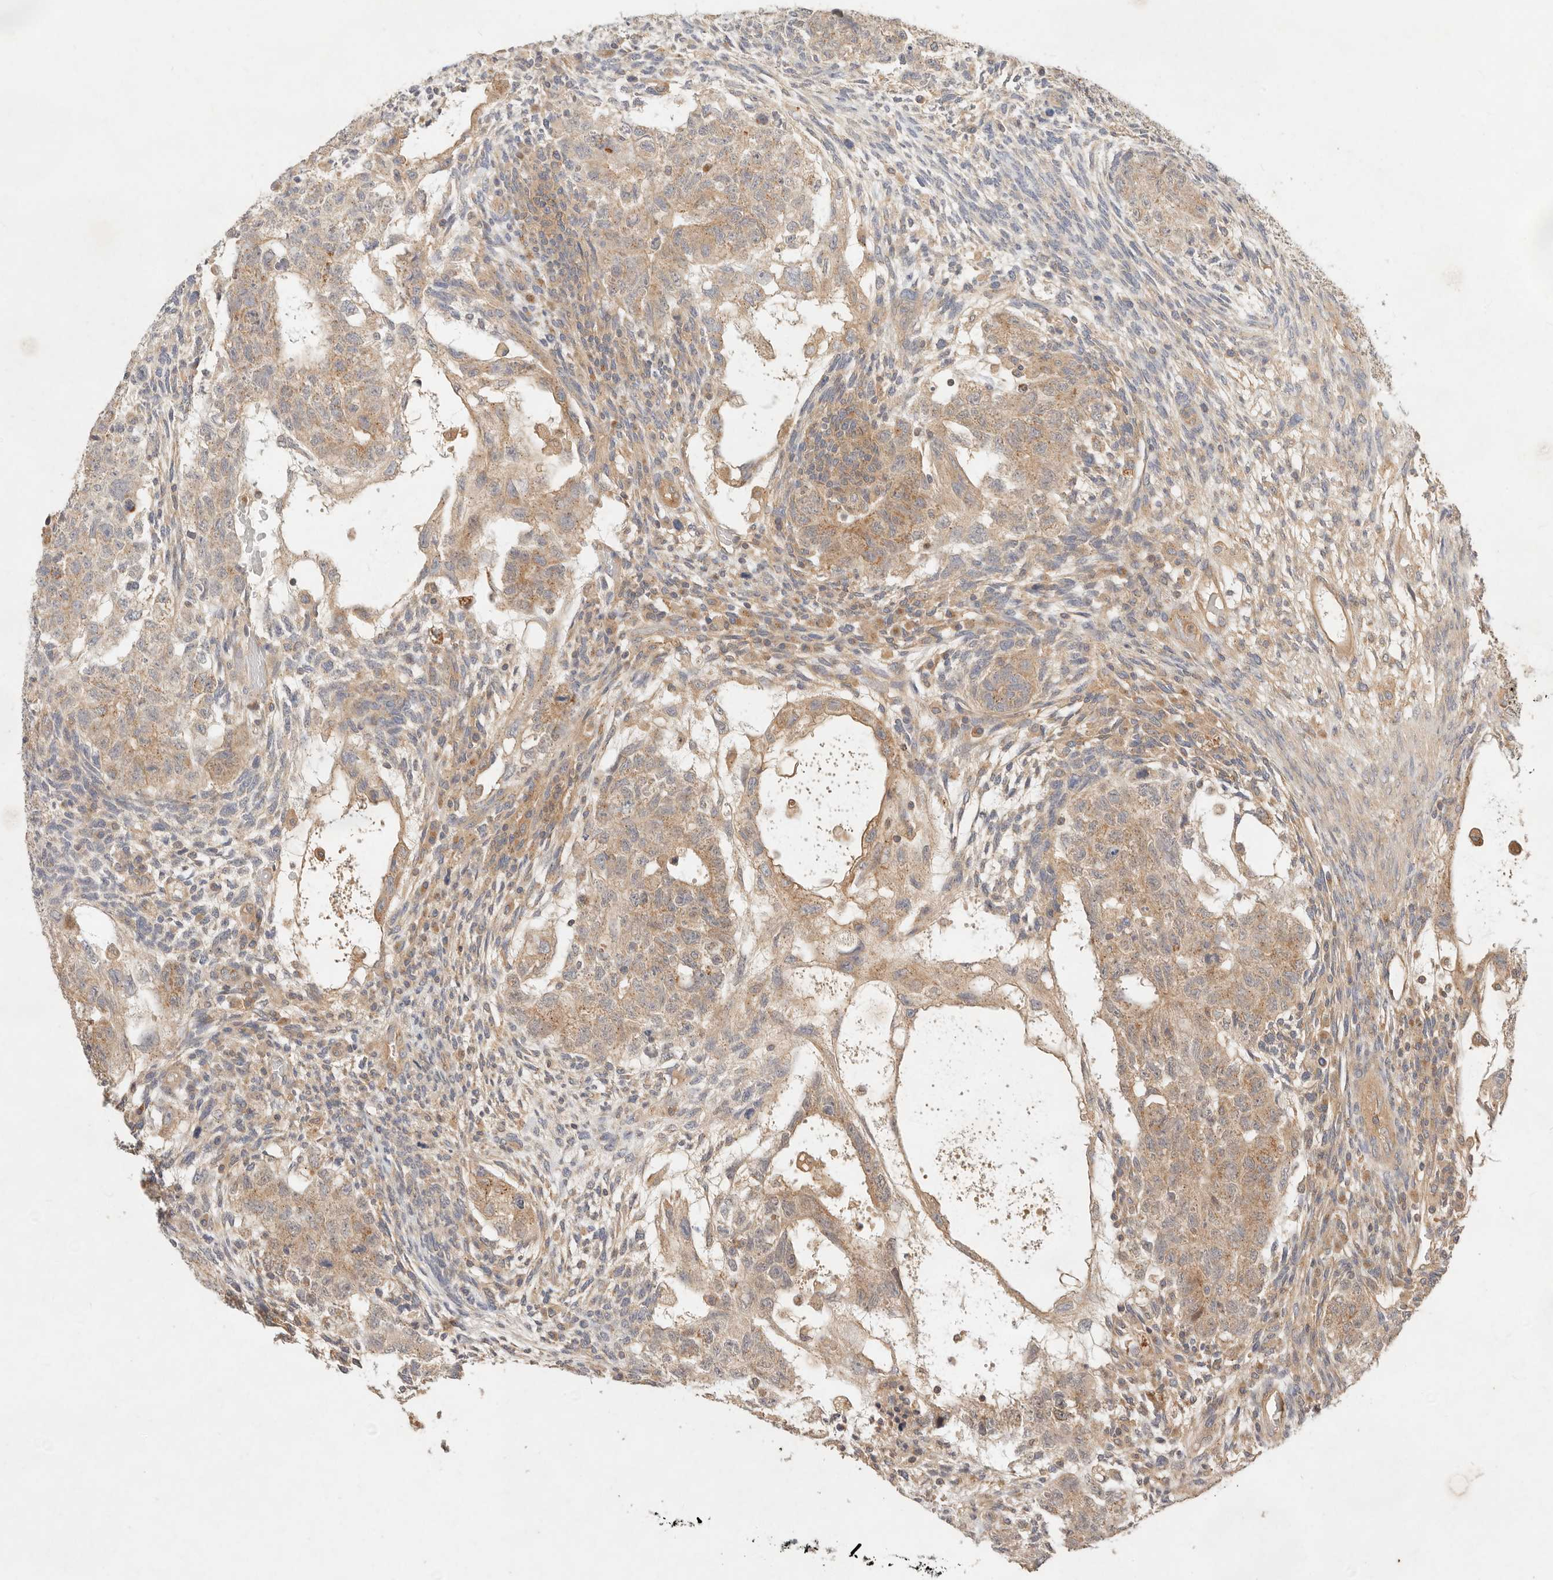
{"staining": {"intensity": "moderate", "quantity": ">75%", "location": "cytoplasmic/membranous"}, "tissue": "testis cancer", "cell_type": "Tumor cells", "image_type": "cancer", "snomed": [{"axis": "morphology", "description": "Normal tissue, NOS"}, {"axis": "morphology", "description": "Carcinoma, Embryonal, NOS"}, {"axis": "topography", "description": "Testis"}], "caption": "Protein expression analysis of human testis cancer reveals moderate cytoplasmic/membranous expression in about >75% of tumor cells.", "gene": "HECTD3", "patient": {"sex": "male", "age": 36}}